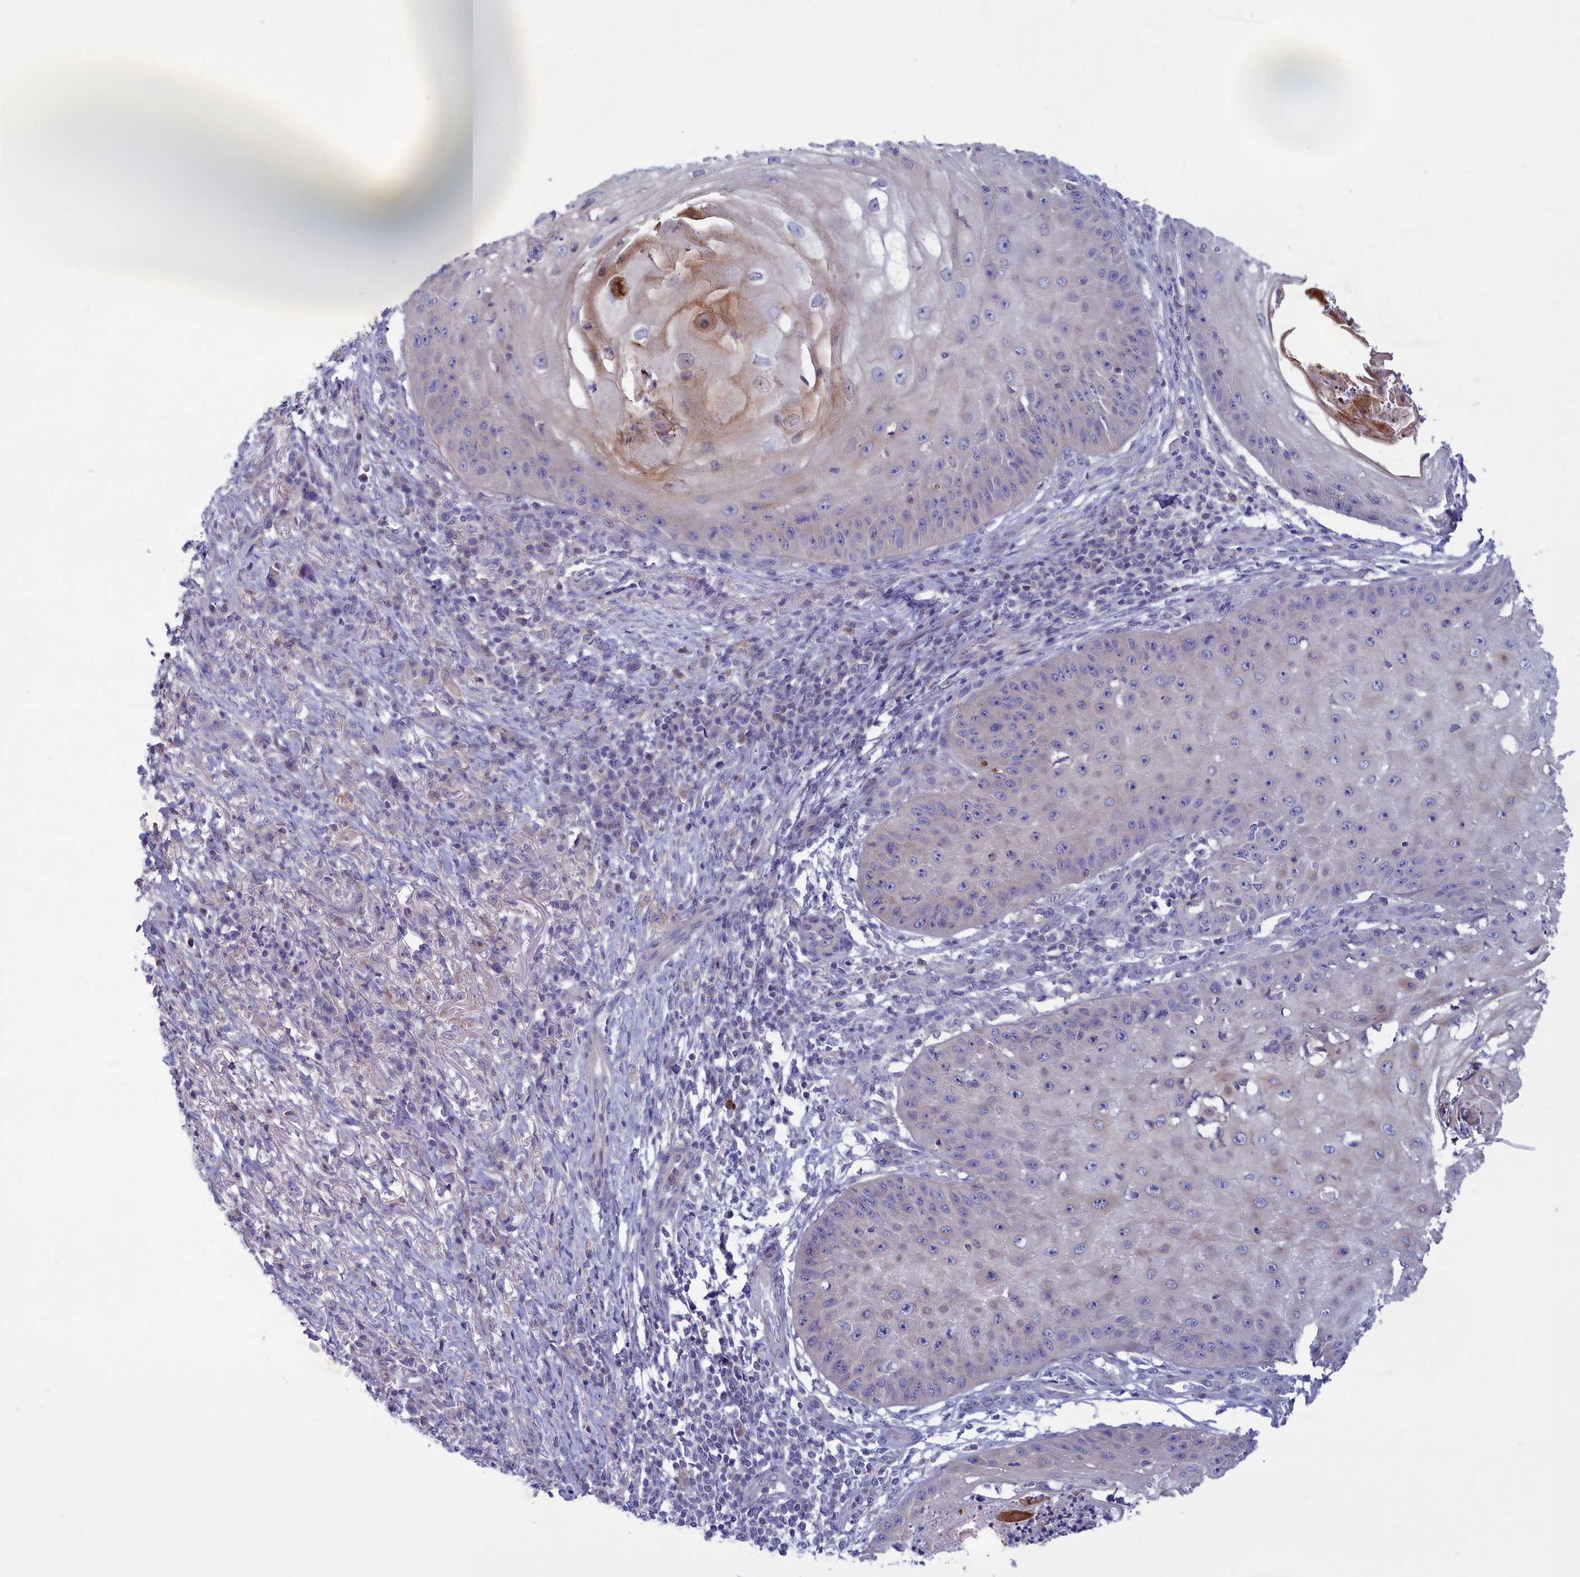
{"staining": {"intensity": "negative", "quantity": "none", "location": "none"}, "tissue": "skin cancer", "cell_type": "Tumor cells", "image_type": "cancer", "snomed": [{"axis": "morphology", "description": "Squamous cell carcinoma, NOS"}, {"axis": "topography", "description": "Skin"}], "caption": "A micrograph of human squamous cell carcinoma (skin) is negative for staining in tumor cells.", "gene": "CORO2A", "patient": {"sex": "male", "age": 70}}